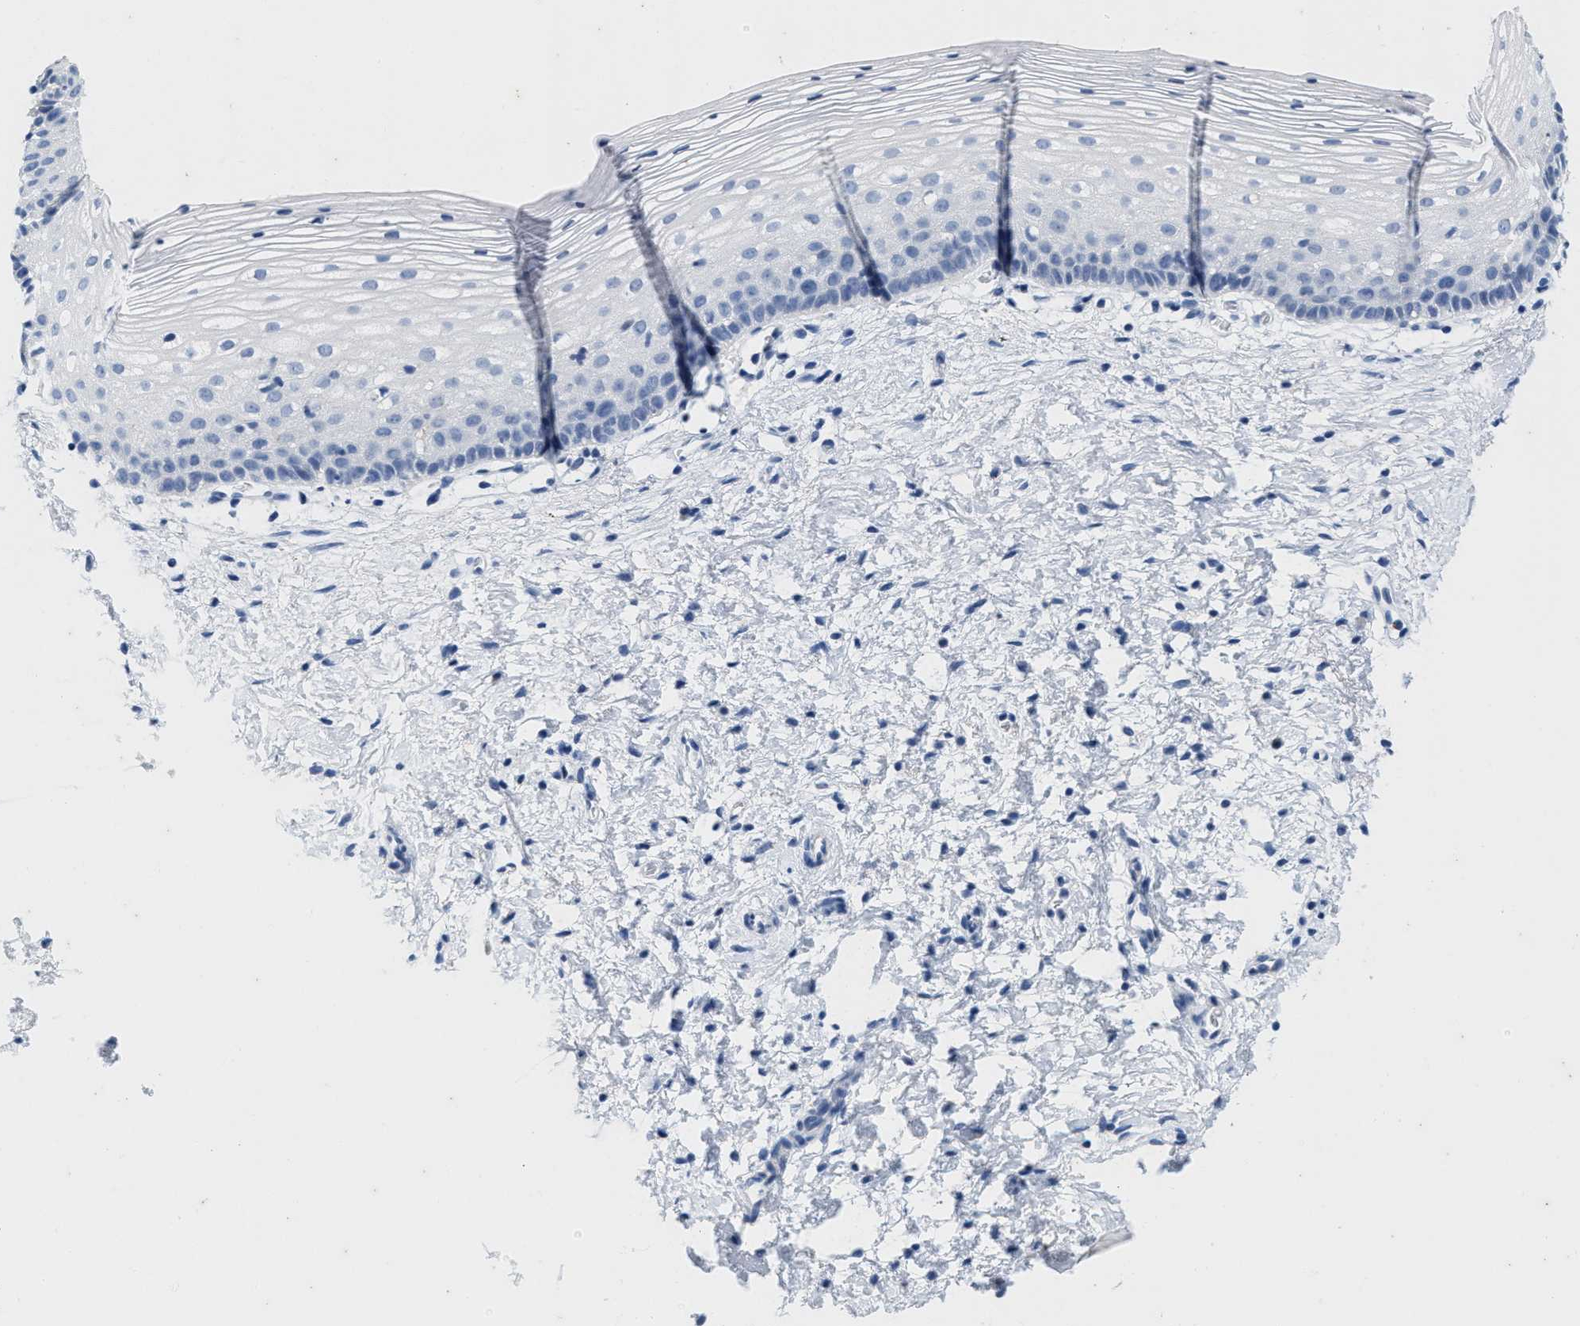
{"staining": {"intensity": "negative", "quantity": "none", "location": "none"}, "tissue": "cervix", "cell_type": "Glandular cells", "image_type": "normal", "snomed": [{"axis": "morphology", "description": "Normal tissue, NOS"}, {"axis": "topography", "description": "Cervix"}], "caption": "IHC histopathology image of unremarkable human cervix stained for a protein (brown), which shows no positivity in glandular cells. (Brightfield microscopy of DAB immunohistochemistry (IHC) at high magnification).", "gene": "ABCB11", "patient": {"sex": "female", "age": 72}}